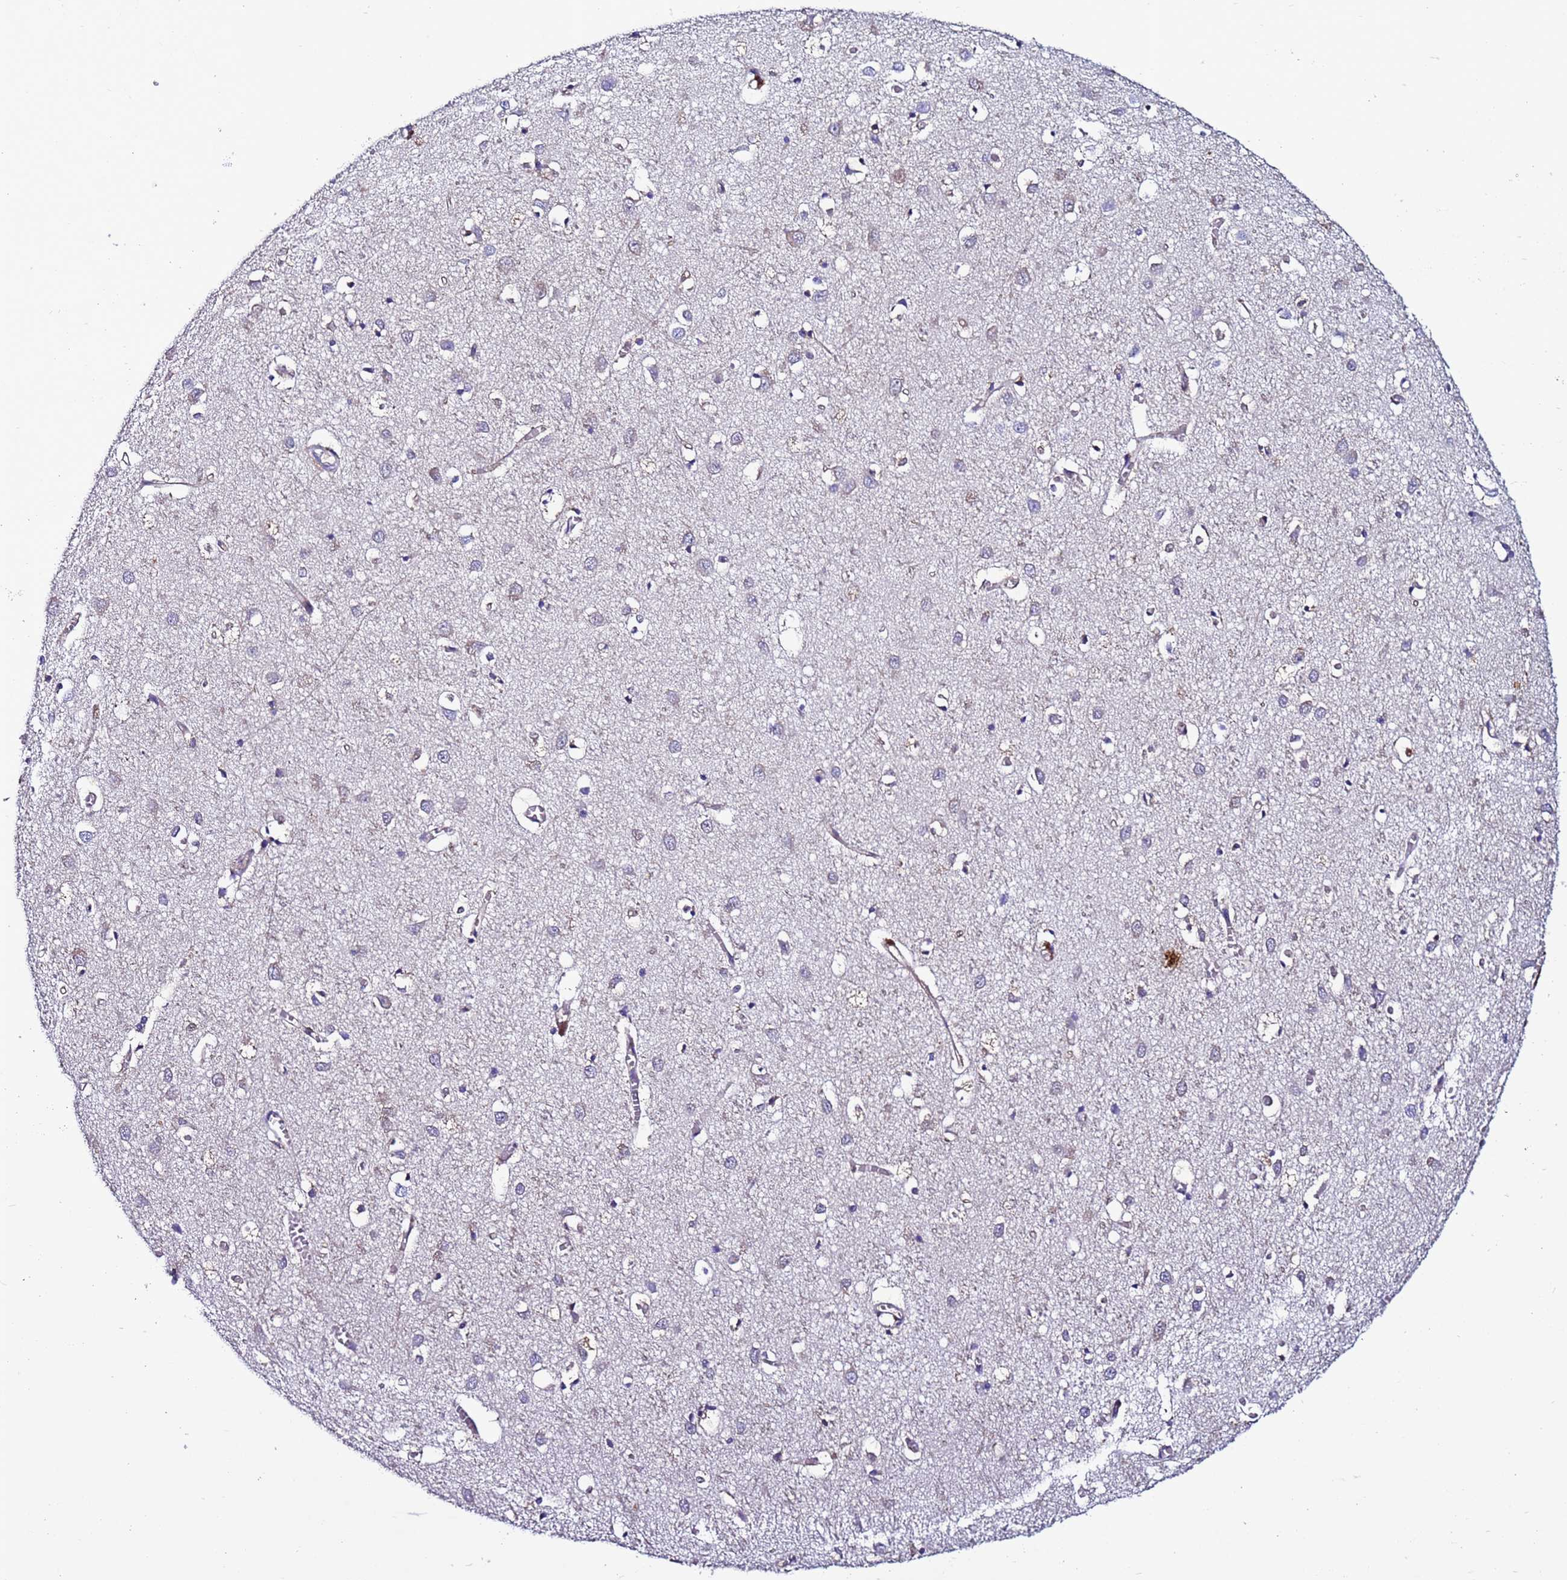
{"staining": {"intensity": "negative", "quantity": "none", "location": "none"}, "tissue": "cerebral cortex", "cell_type": "Endothelial cells", "image_type": "normal", "snomed": [{"axis": "morphology", "description": "Normal tissue, NOS"}, {"axis": "topography", "description": "Cerebral cortex"}], "caption": "This is a histopathology image of immunohistochemistry staining of benign cerebral cortex, which shows no positivity in endothelial cells.", "gene": "C8G", "patient": {"sex": "female", "age": 64}}